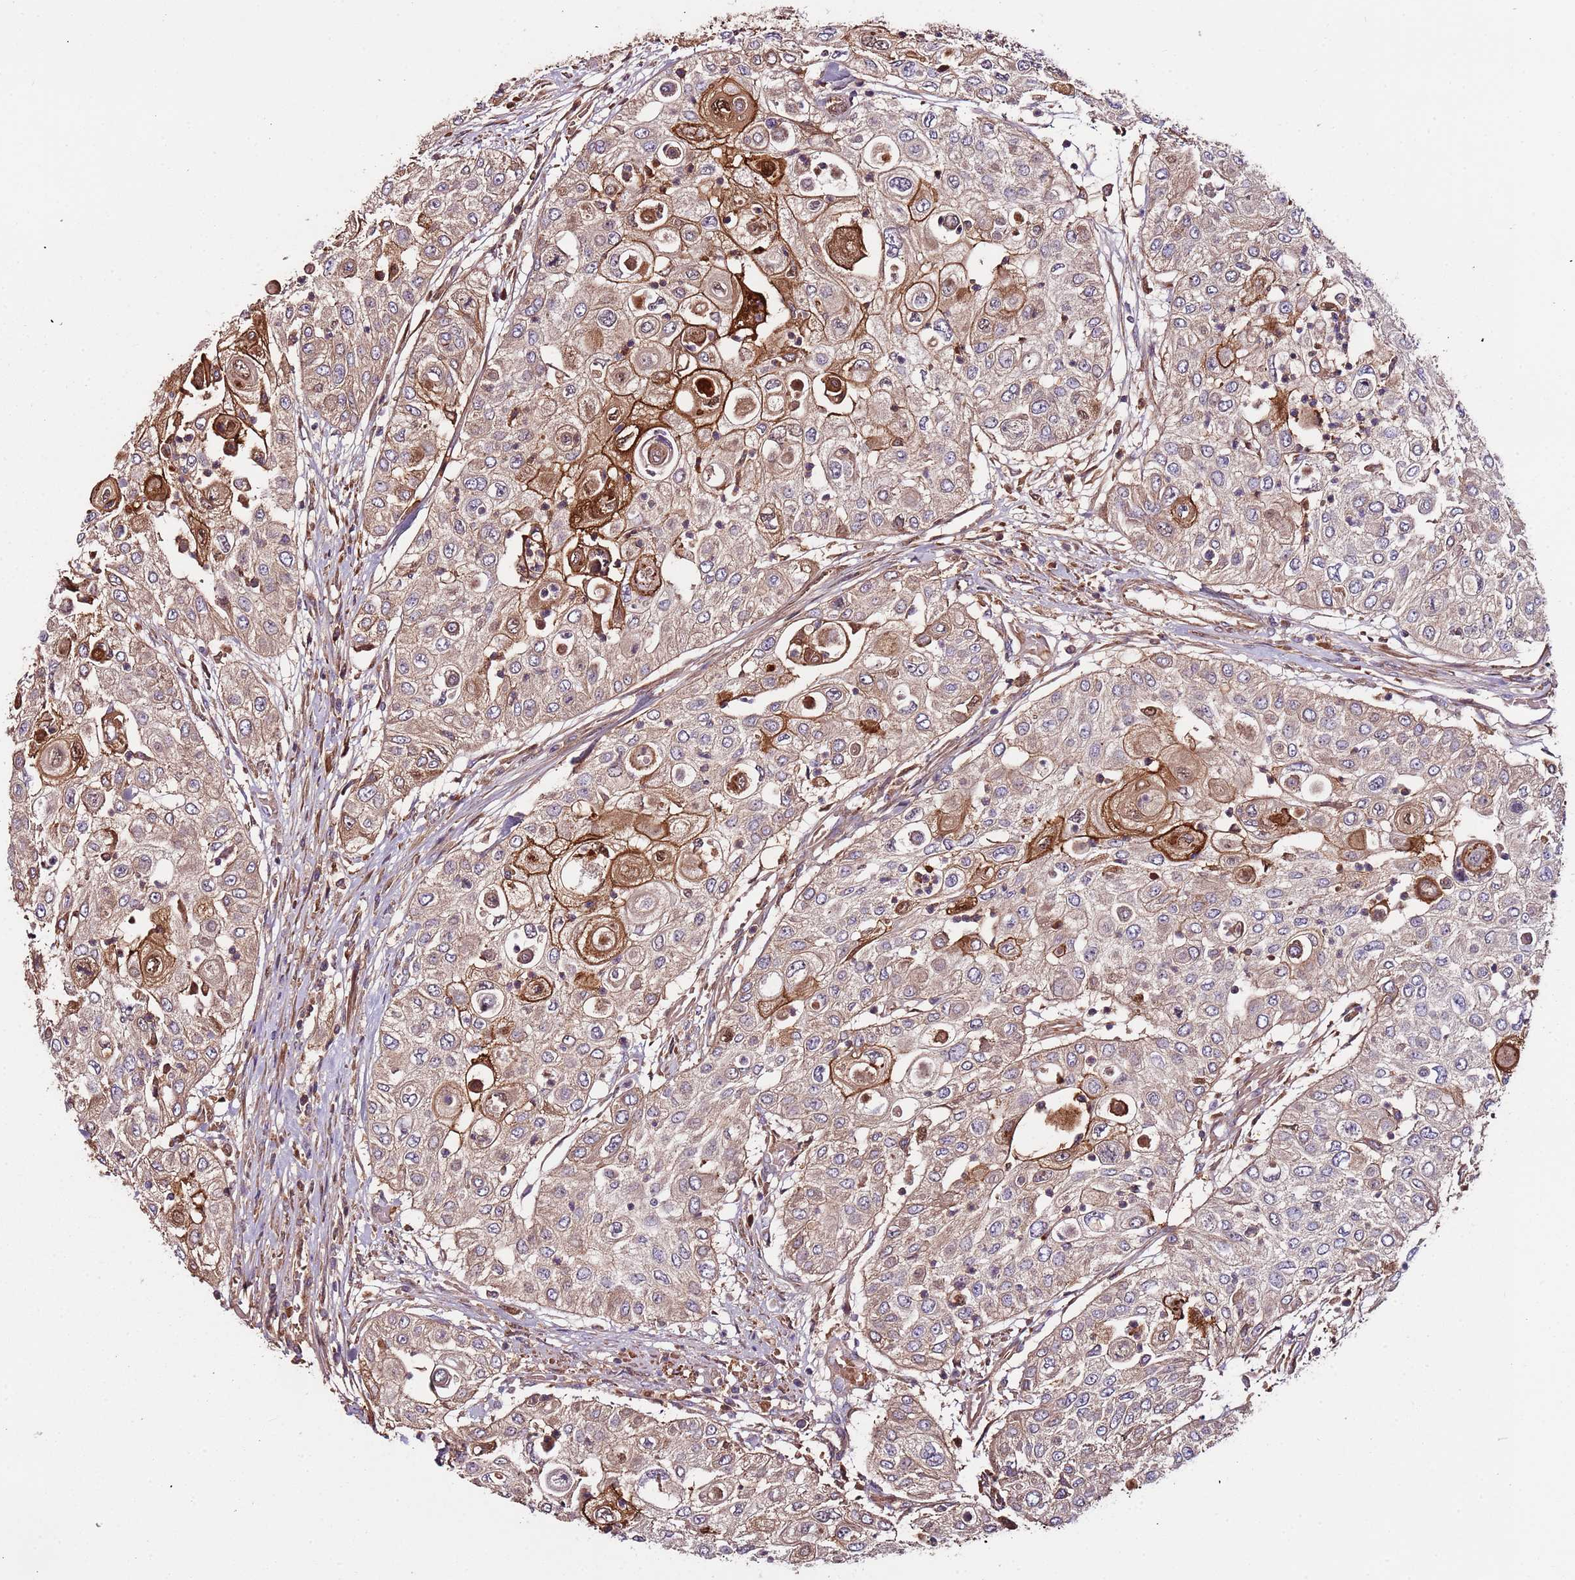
{"staining": {"intensity": "strong", "quantity": "<25%", "location": "cytoplasmic/membranous,nuclear"}, "tissue": "urothelial cancer", "cell_type": "Tumor cells", "image_type": "cancer", "snomed": [{"axis": "morphology", "description": "Urothelial carcinoma, High grade"}, {"axis": "topography", "description": "Urinary bladder"}], "caption": "Protein expression analysis of human high-grade urothelial carcinoma reveals strong cytoplasmic/membranous and nuclear positivity in about <25% of tumor cells. Immunohistochemistry (ihc) stains the protein in brown and the nuclei are stained blue.", "gene": "DENR", "patient": {"sex": "female", "age": 79}}